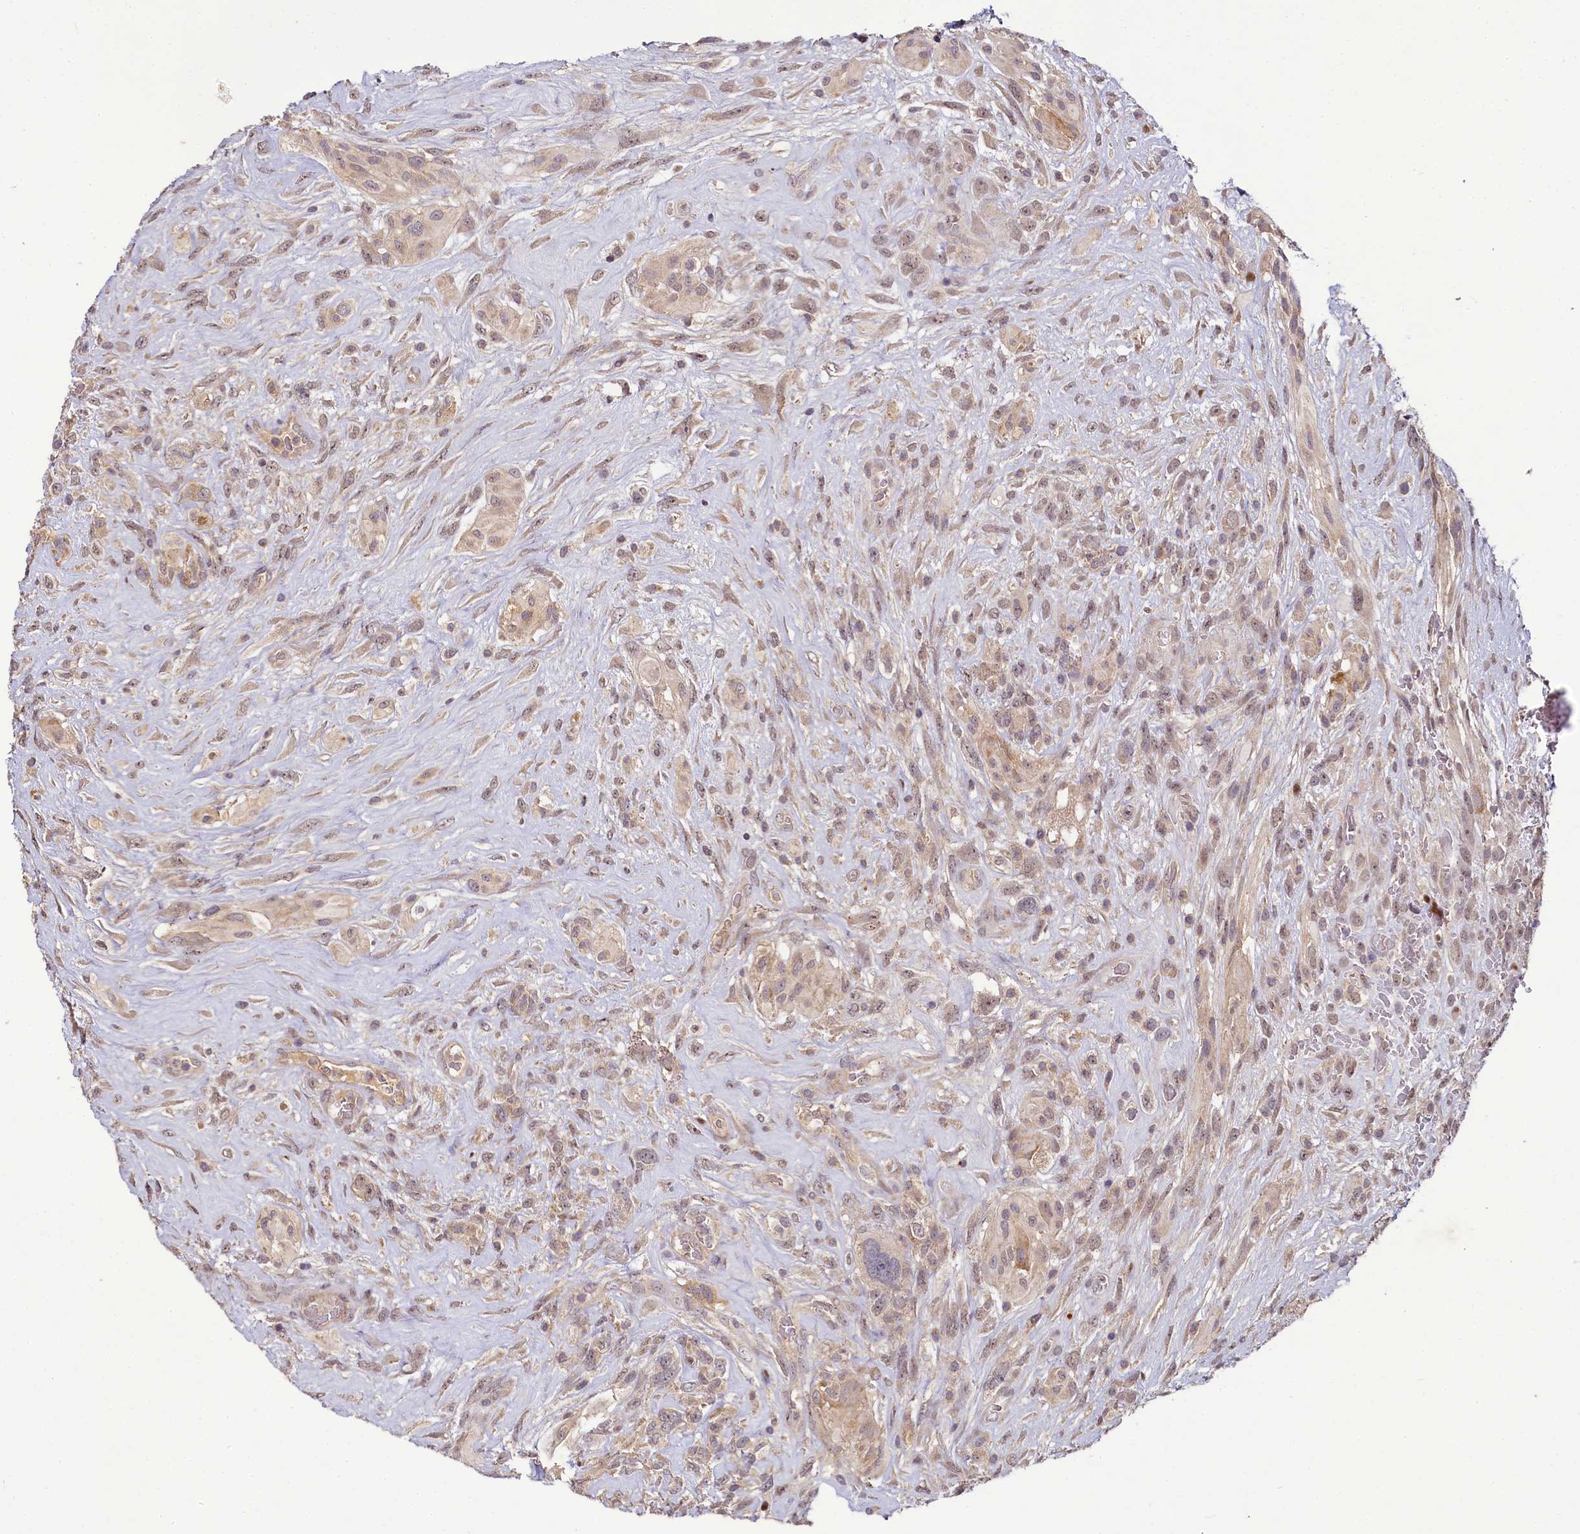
{"staining": {"intensity": "weak", "quantity": ">75%", "location": "cytoplasmic/membranous"}, "tissue": "glioma", "cell_type": "Tumor cells", "image_type": "cancer", "snomed": [{"axis": "morphology", "description": "Glioma, malignant, High grade"}, {"axis": "topography", "description": "Brain"}], "caption": "DAB (3,3'-diaminobenzidine) immunohistochemical staining of glioma demonstrates weak cytoplasmic/membranous protein positivity in approximately >75% of tumor cells.", "gene": "TMEM39A", "patient": {"sex": "male", "age": 61}}